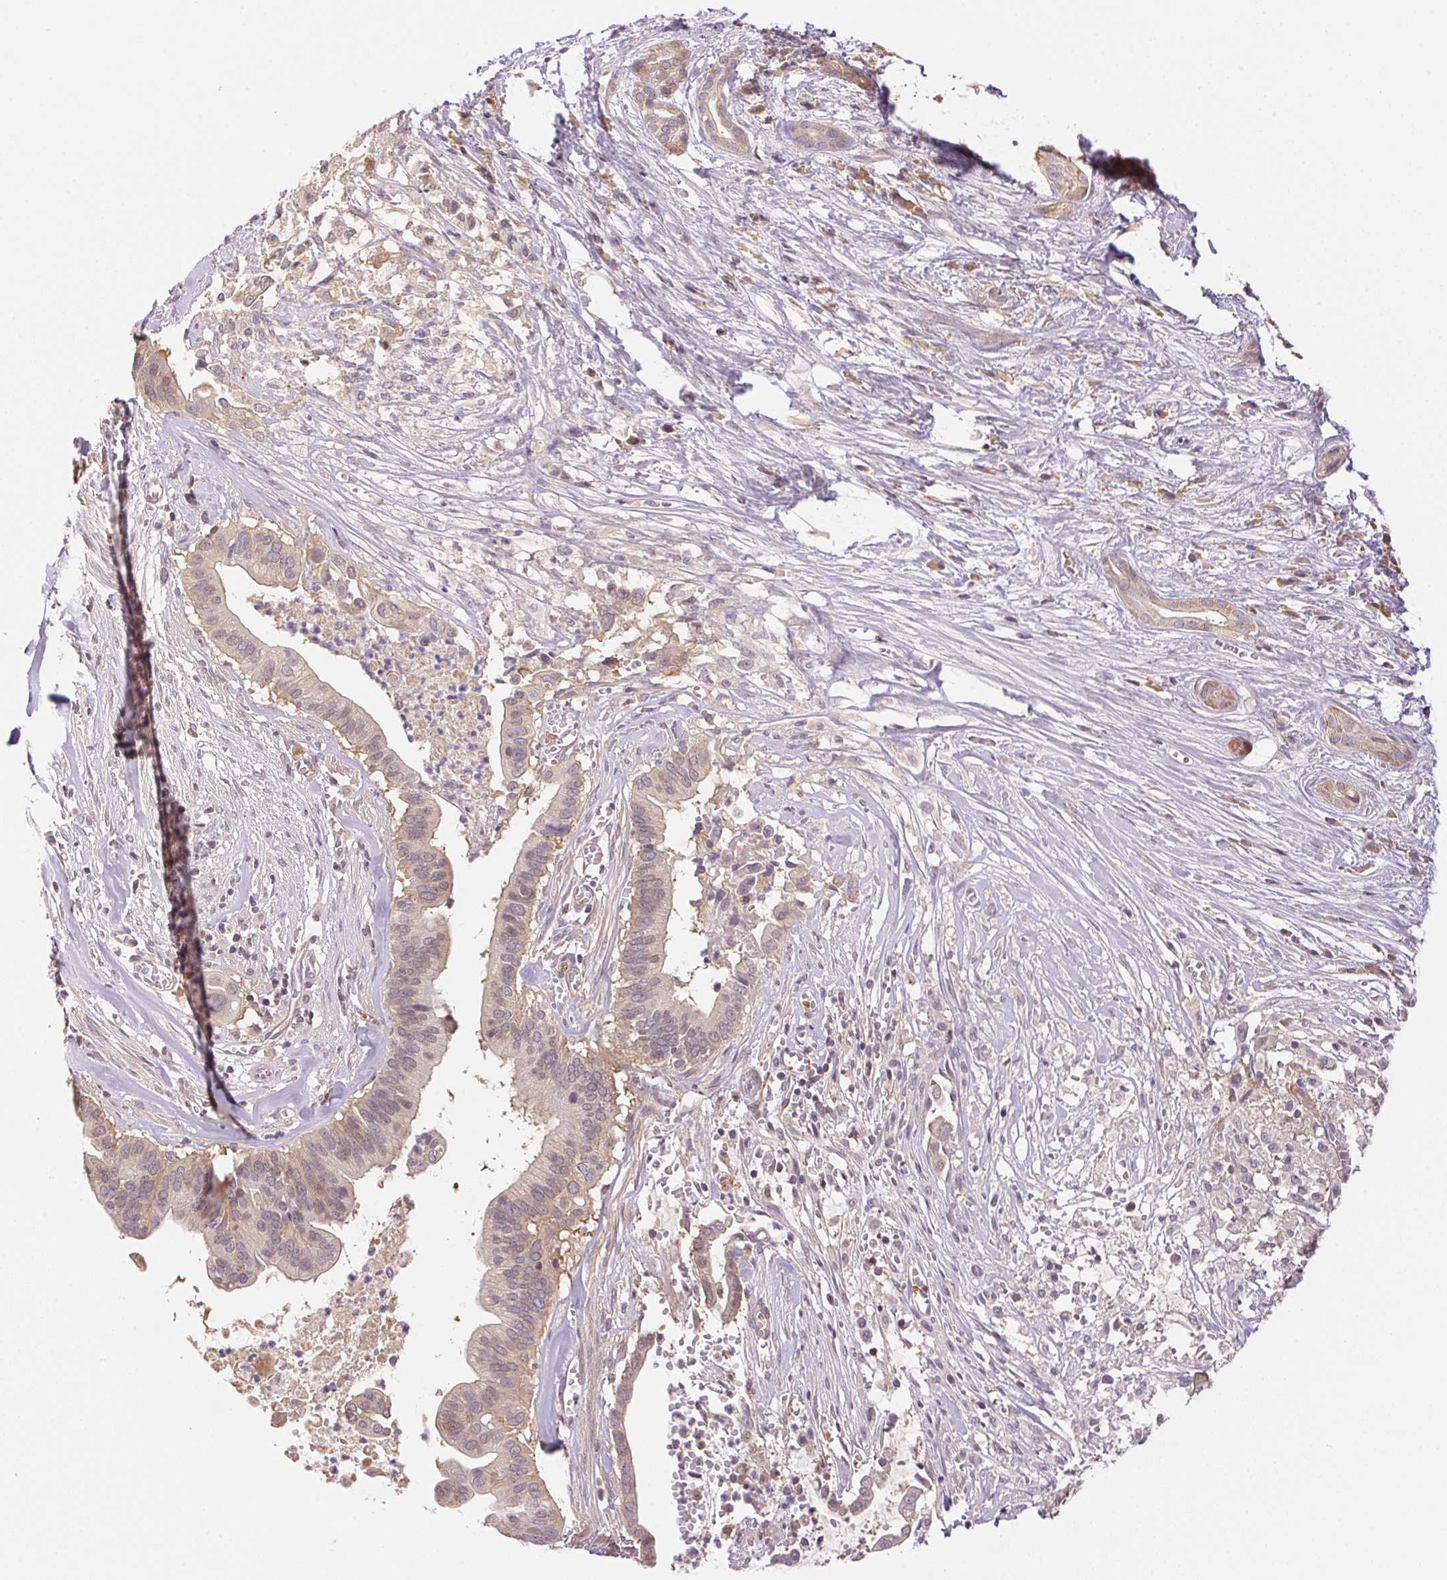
{"staining": {"intensity": "weak", "quantity": ">75%", "location": "cytoplasmic/membranous"}, "tissue": "pancreatic cancer", "cell_type": "Tumor cells", "image_type": "cancer", "snomed": [{"axis": "morphology", "description": "Adenocarcinoma, NOS"}, {"axis": "topography", "description": "Pancreas"}], "caption": "Immunohistochemical staining of adenocarcinoma (pancreatic) demonstrates low levels of weak cytoplasmic/membranous protein positivity in about >75% of tumor cells. The protein is shown in brown color, while the nuclei are stained blue.", "gene": "BNIP5", "patient": {"sex": "male", "age": 61}}